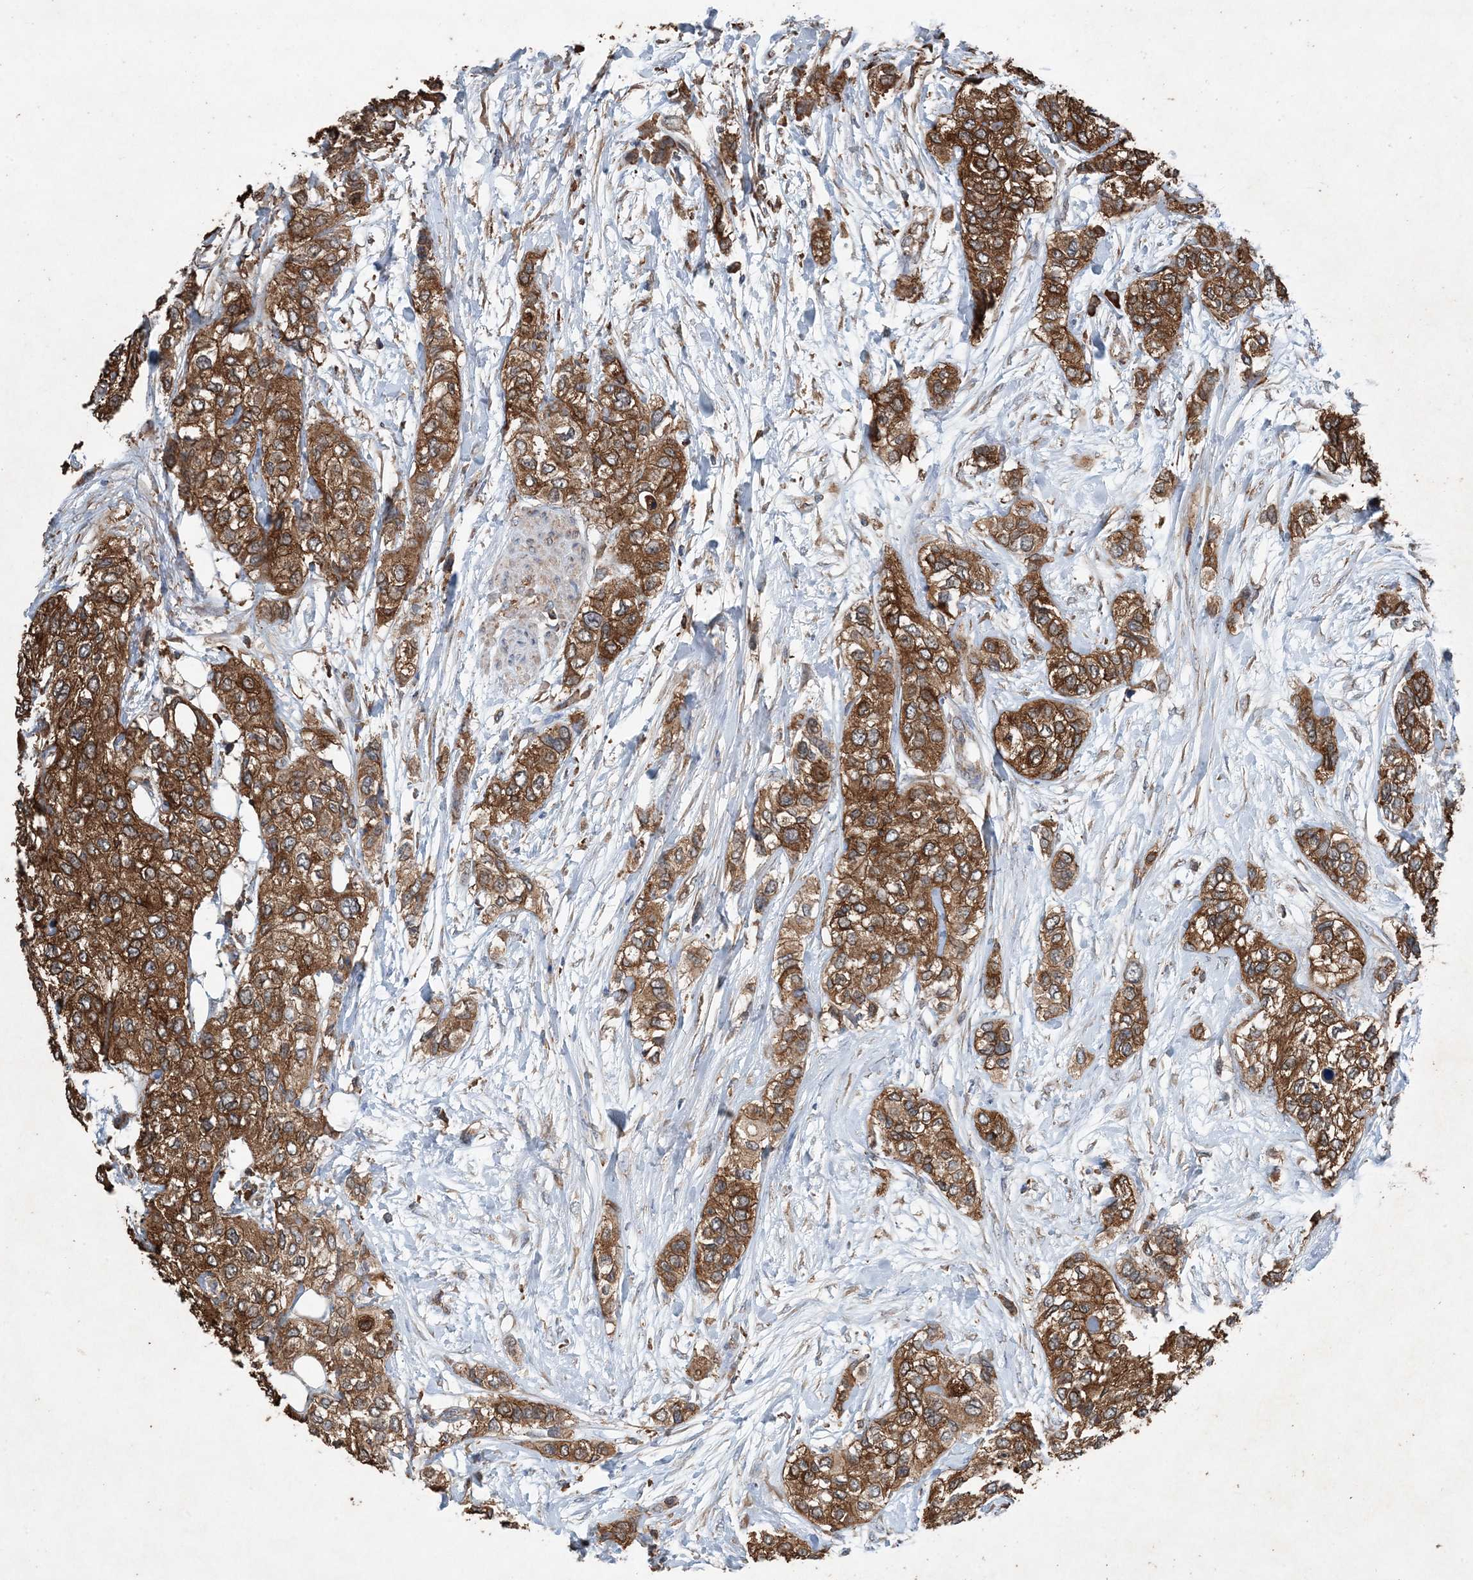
{"staining": {"intensity": "strong", "quantity": ">75%", "location": "cytoplasmic/membranous"}, "tissue": "urothelial cancer", "cell_type": "Tumor cells", "image_type": "cancer", "snomed": [{"axis": "morphology", "description": "Urothelial carcinoma, High grade"}, {"axis": "topography", "description": "Urinary bladder"}], "caption": "High-grade urothelial carcinoma stained for a protein demonstrates strong cytoplasmic/membranous positivity in tumor cells.", "gene": "PDIA6", "patient": {"sex": "female", "age": 56}}